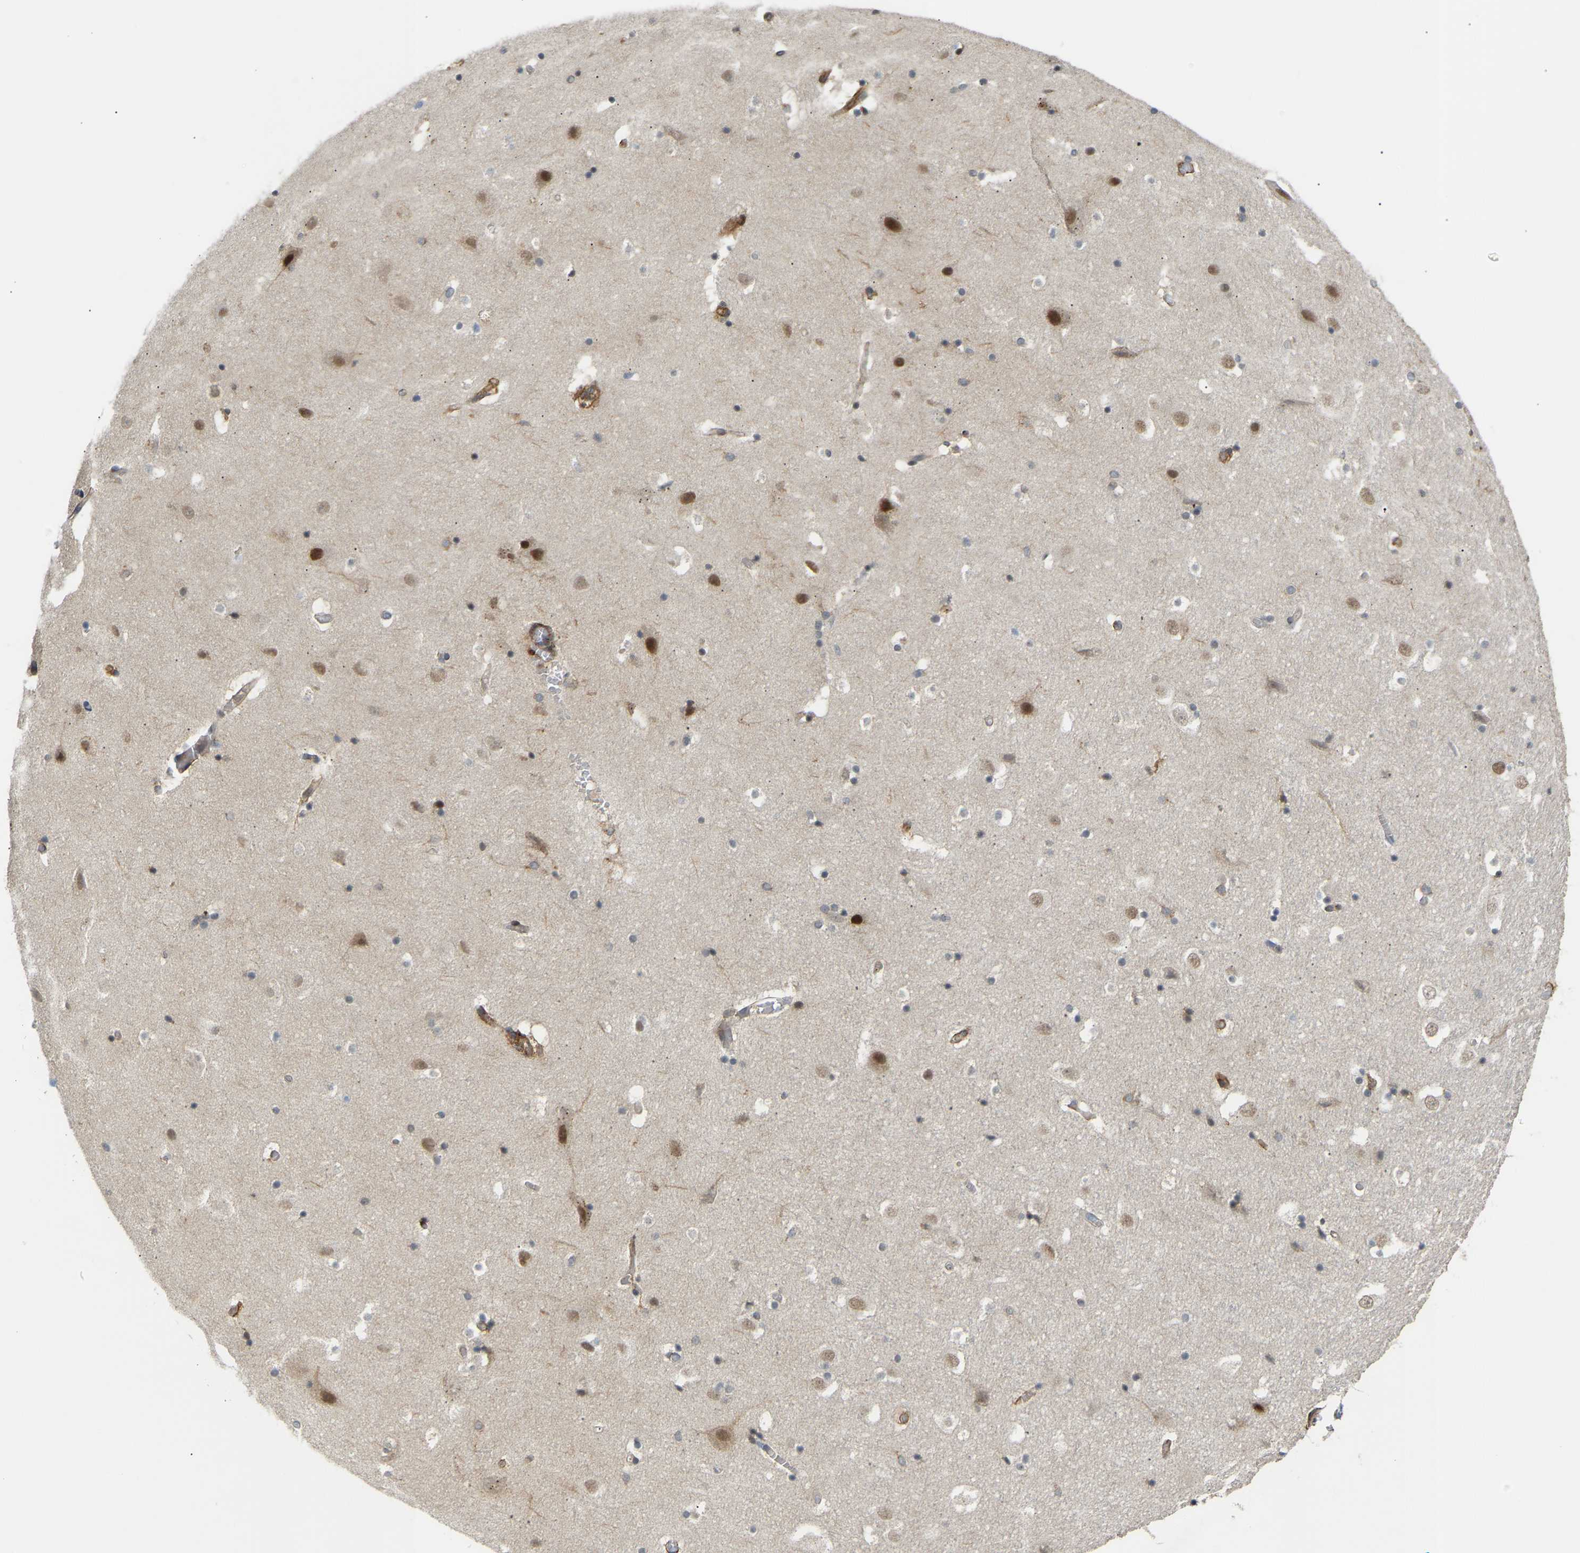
{"staining": {"intensity": "moderate", "quantity": "<25%", "location": "cytoplasmic/membranous"}, "tissue": "hippocampus", "cell_type": "Glial cells", "image_type": "normal", "snomed": [{"axis": "morphology", "description": "Normal tissue, NOS"}, {"axis": "topography", "description": "Hippocampus"}], "caption": "IHC photomicrograph of benign human hippocampus stained for a protein (brown), which exhibits low levels of moderate cytoplasmic/membranous positivity in approximately <25% of glial cells.", "gene": "PLCG2", "patient": {"sex": "male", "age": 45}}